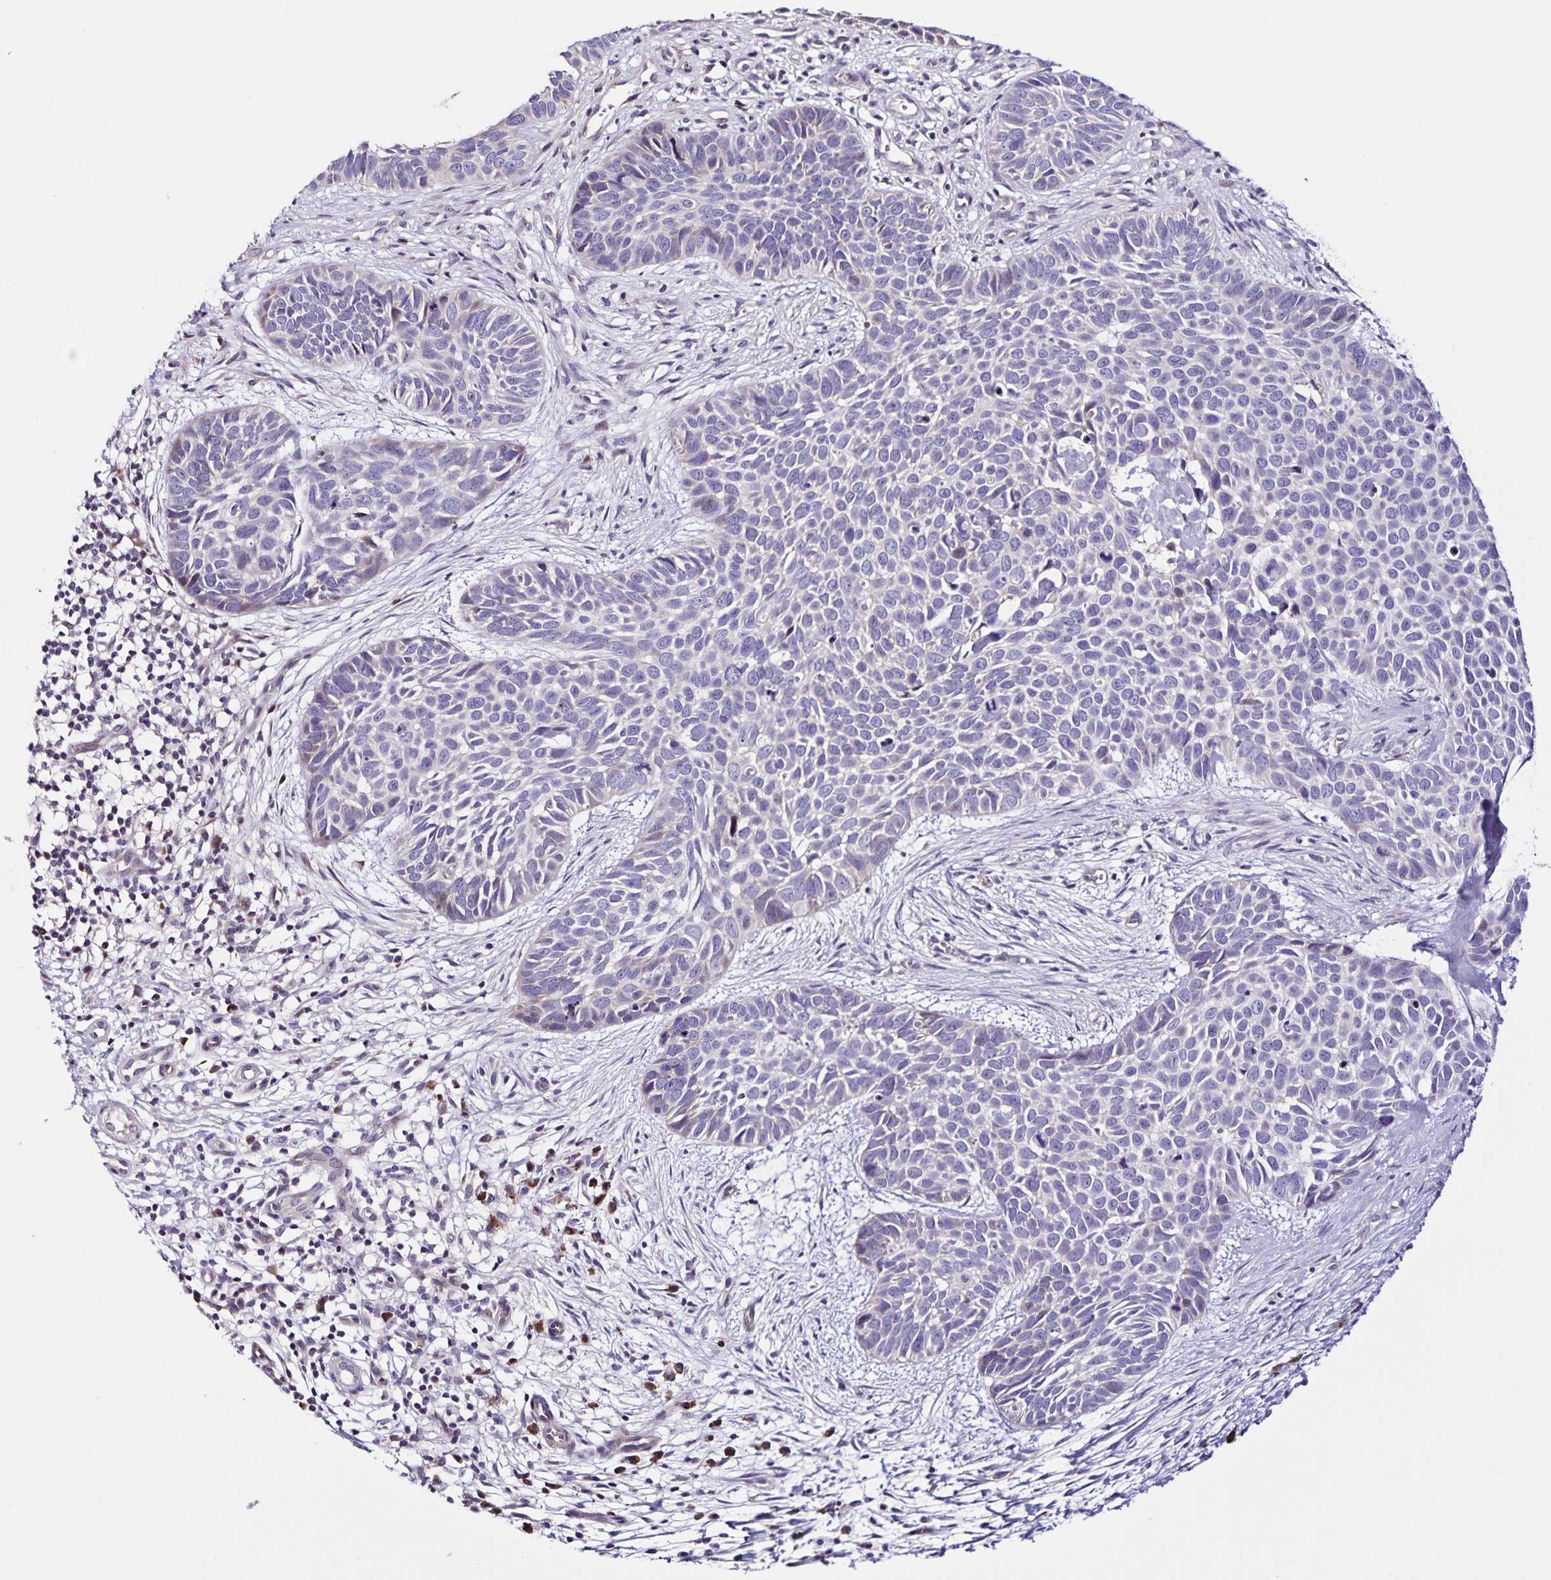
{"staining": {"intensity": "negative", "quantity": "none", "location": "none"}, "tissue": "skin cancer", "cell_type": "Tumor cells", "image_type": "cancer", "snomed": [{"axis": "morphology", "description": "Basal cell carcinoma"}, {"axis": "topography", "description": "Skin"}], "caption": "IHC photomicrograph of neoplastic tissue: skin cancer stained with DAB (3,3'-diaminobenzidine) displays no significant protein expression in tumor cells. The staining was performed using DAB (3,3'-diaminobenzidine) to visualize the protein expression in brown, while the nuclei were stained in blue with hematoxylin (Magnification: 20x).", "gene": "RNFT2", "patient": {"sex": "male", "age": 69}}